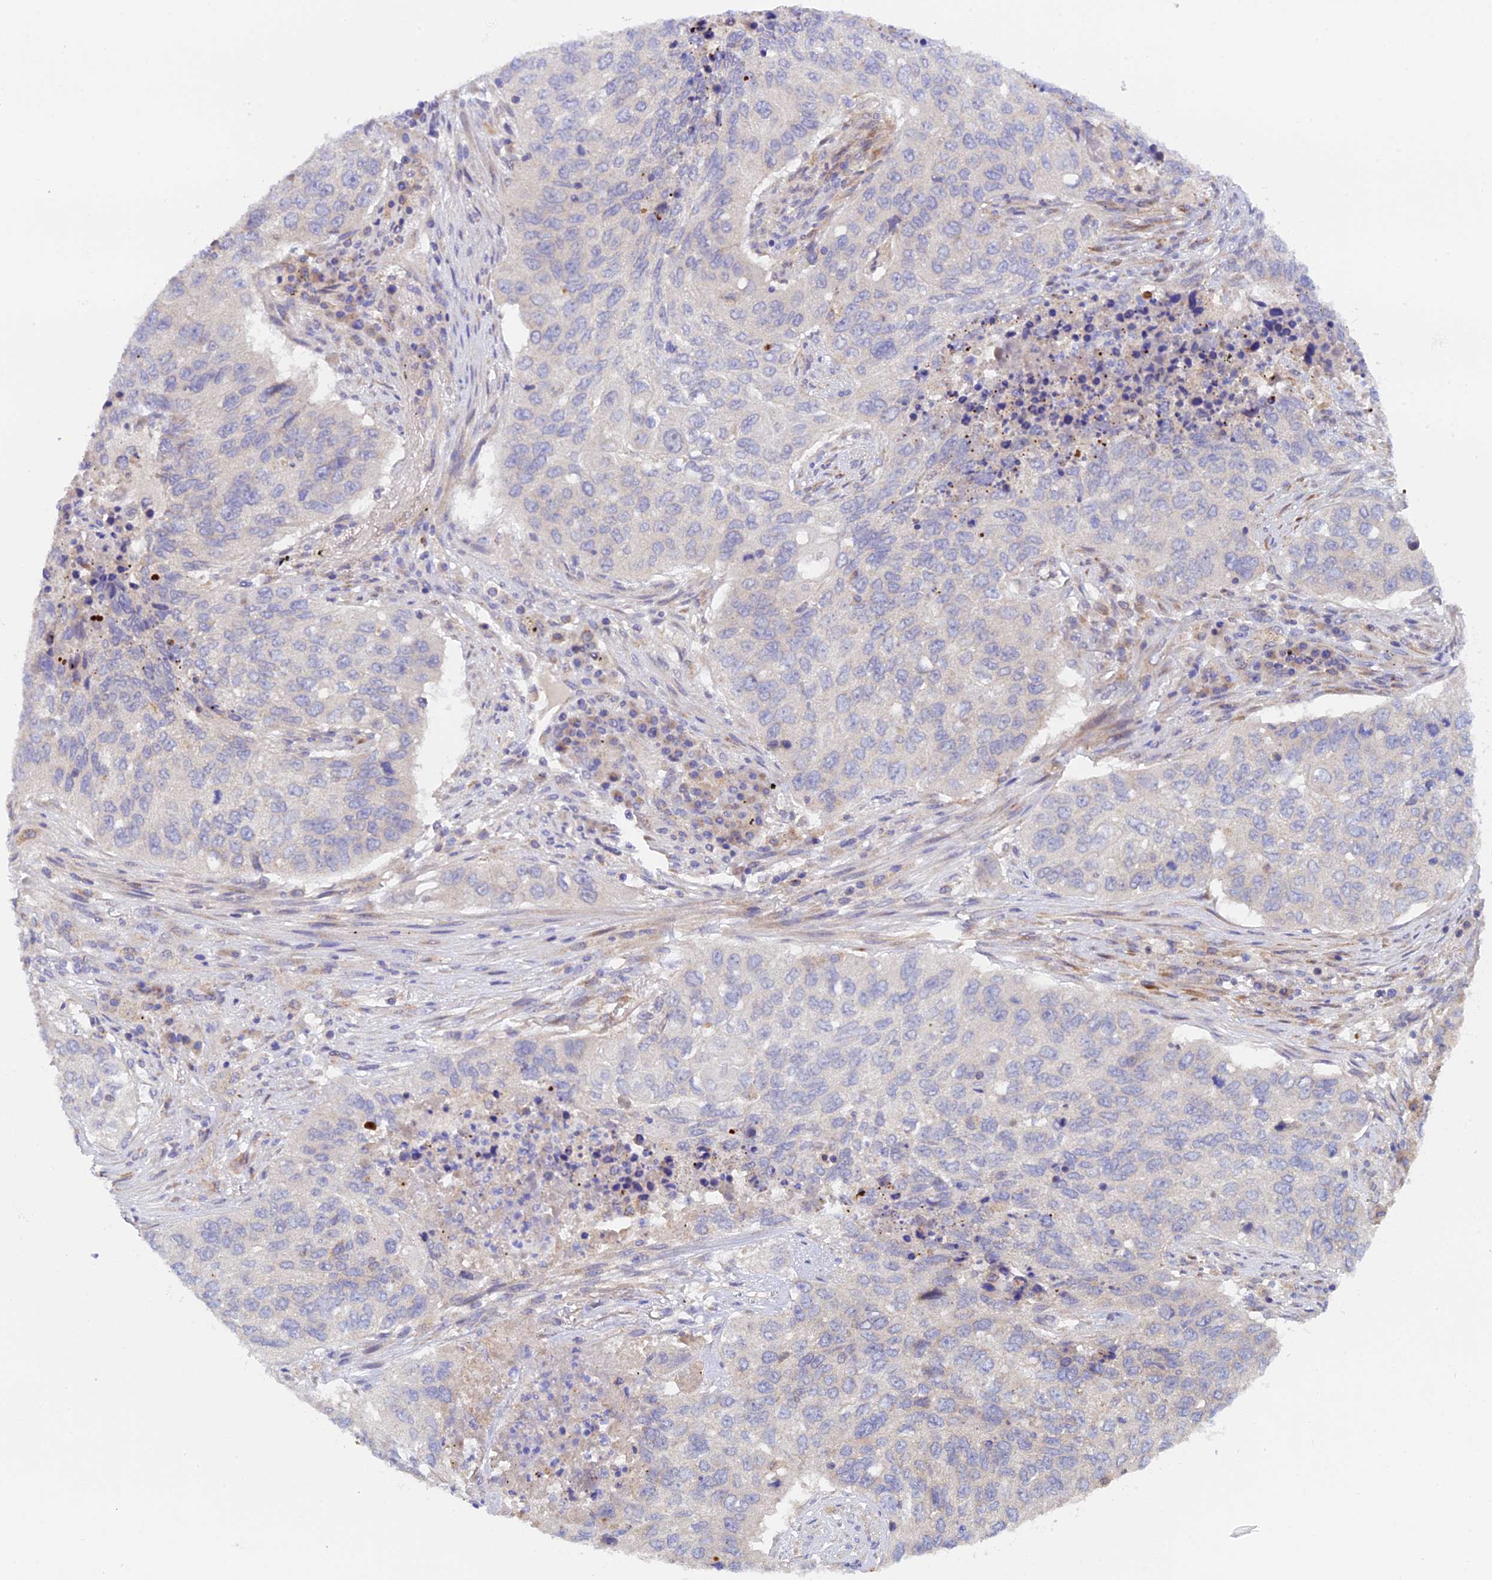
{"staining": {"intensity": "negative", "quantity": "none", "location": "none"}, "tissue": "lung cancer", "cell_type": "Tumor cells", "image_type": "cancer", "snomed": [{"axis": "morphology", "description": "Squamous cell carcinoma, NOS"}, {"axis": "topography", "description": "Lung"}], "caption": "Tumor cells show no significant protein expression in lung squamous cell carcinoma. (Immunohistochemistry, brightfield microscopy, high magnification).", "gene": "RANBP6", "patient": {"sex": "female", "age": 63}}